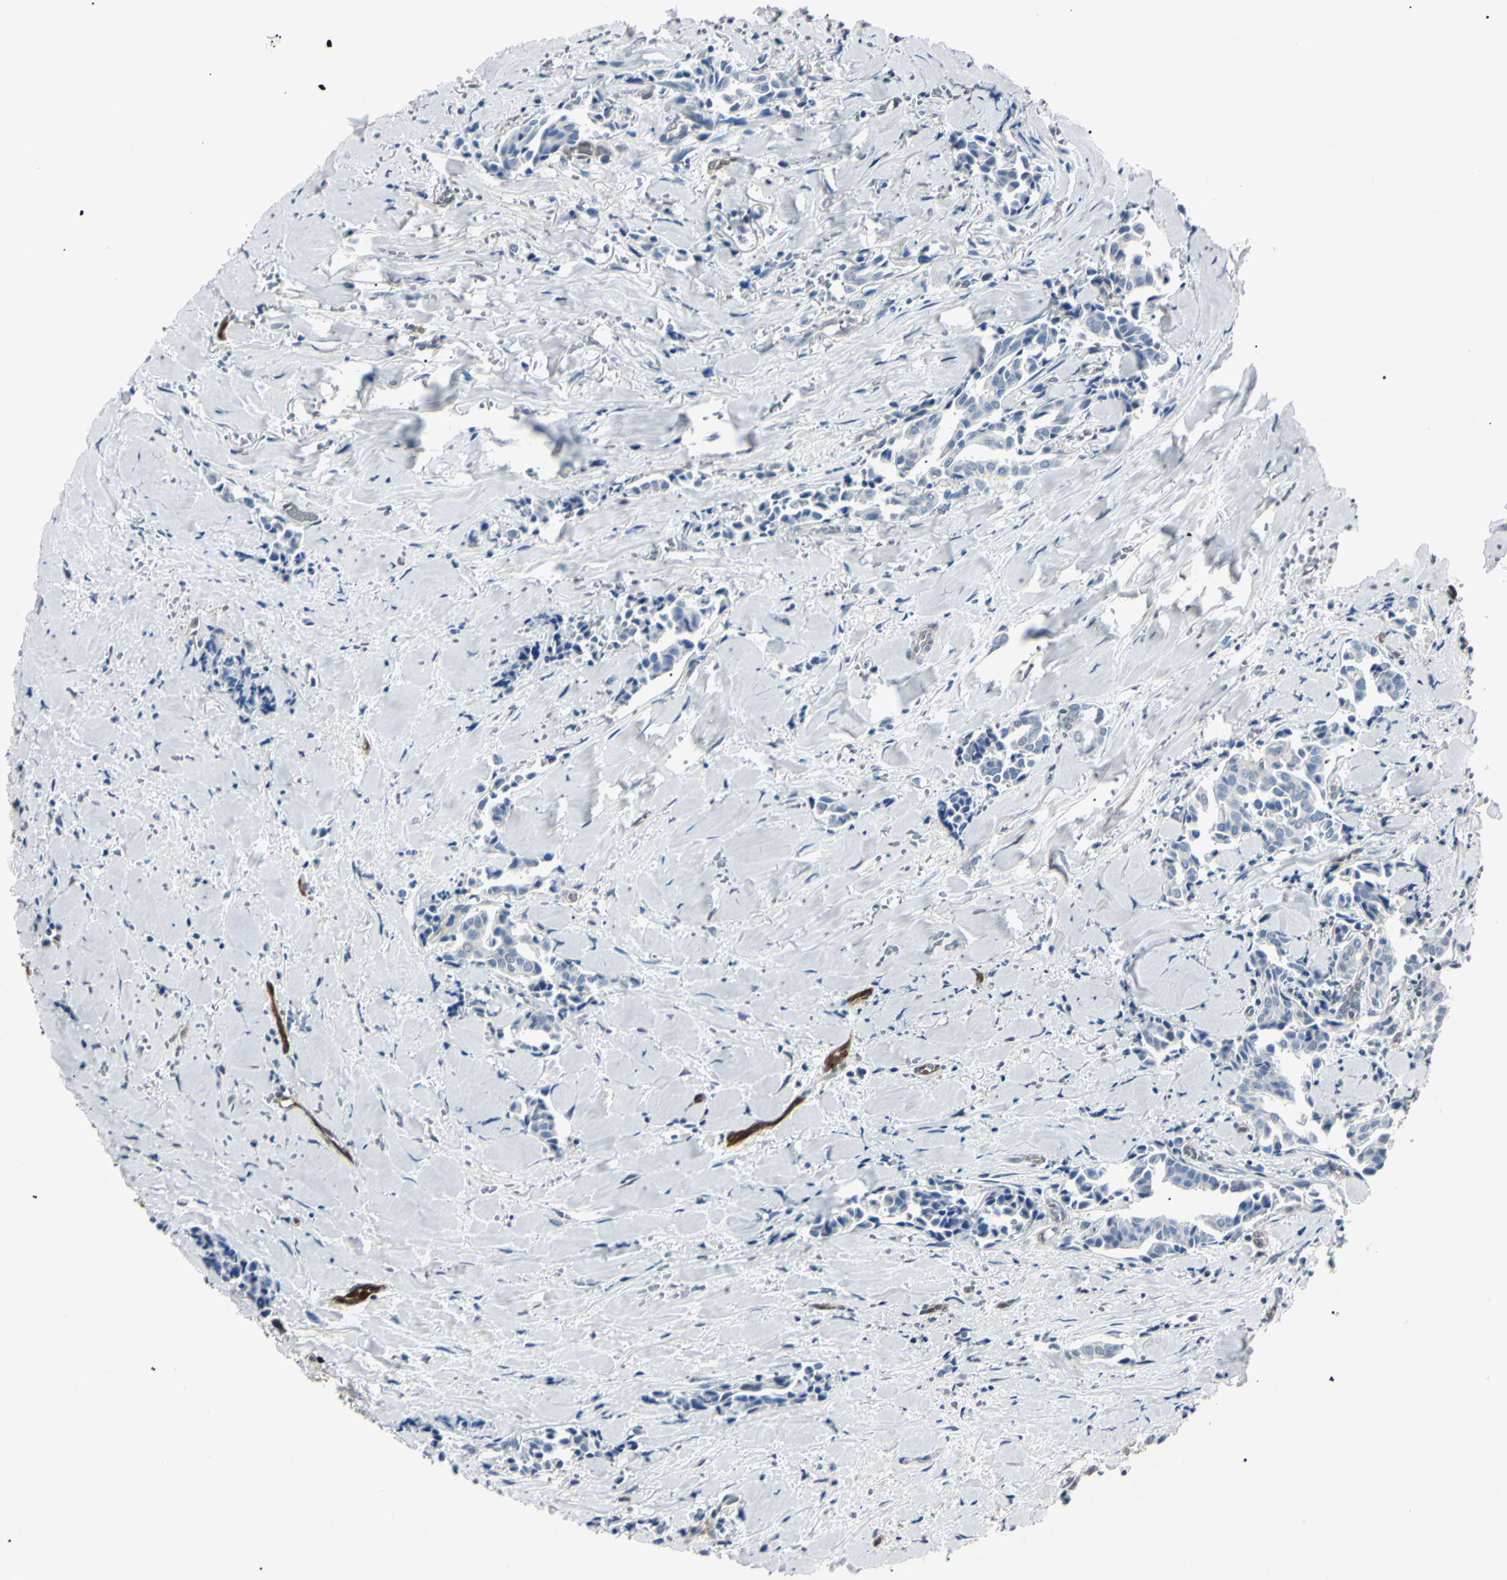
{"staining": {"intensity": "negative", "quantity": "none", "location": "none"}, "tissue": "head and neck cancer", "cell_type": "Tumor cells", "image_type": "cancer", "snomed": [{"axis": "morphology", "description": "Adenocarcinoma, NOS"}, {"axis": "topography", "description": "Salivary gland"}, {"axis": "topography", "description": "Head-Neck"}], "caption": "Immunohistochemistry (IHC) histopathology image of human head and neck cancer stained for a protein (brown), which exhibits no expression in tumor cells.", "gene": "AKR1C3", "patient": {"sex": "female", "age": 59}}